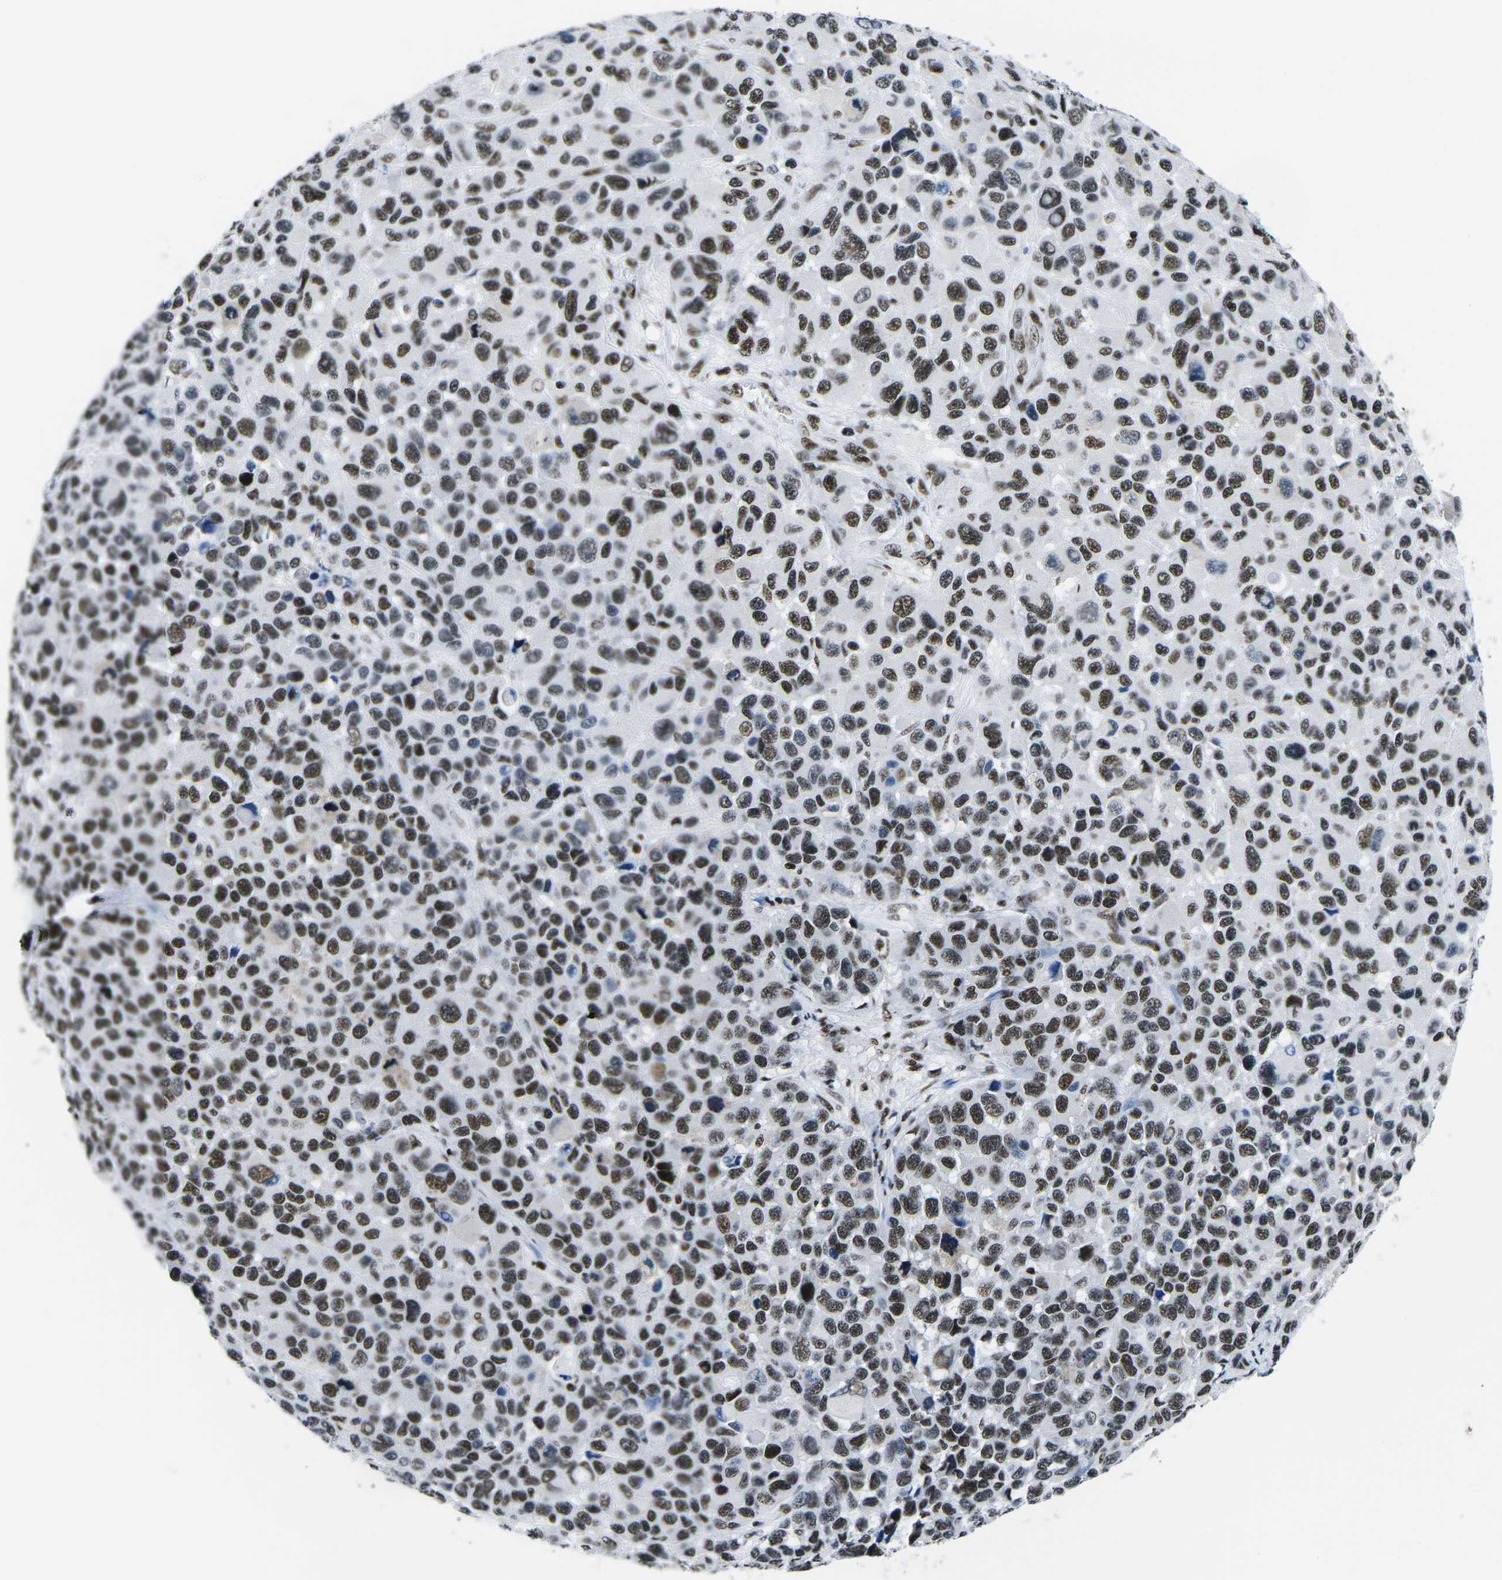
{"staining": {"intensity": "strong", "quantity": ">75%", "location": "nuclear"}, "tissue": "melanoma", "cell_type": "Tumor cells", "image_type": "cancer", "snomed": [{"axis": "morphology", "description": "Malignant melanoma, NOS"}, {"axis": "topography", "description": "Skin"}], "caption": "There is high levels of strong nuclear positivity in tumor cells of malignant melanoma, as demonstrated by immunohistochemical staining (brown color).", "gene": "ATF1", "patient": {"sex": "male", "age": 53}}